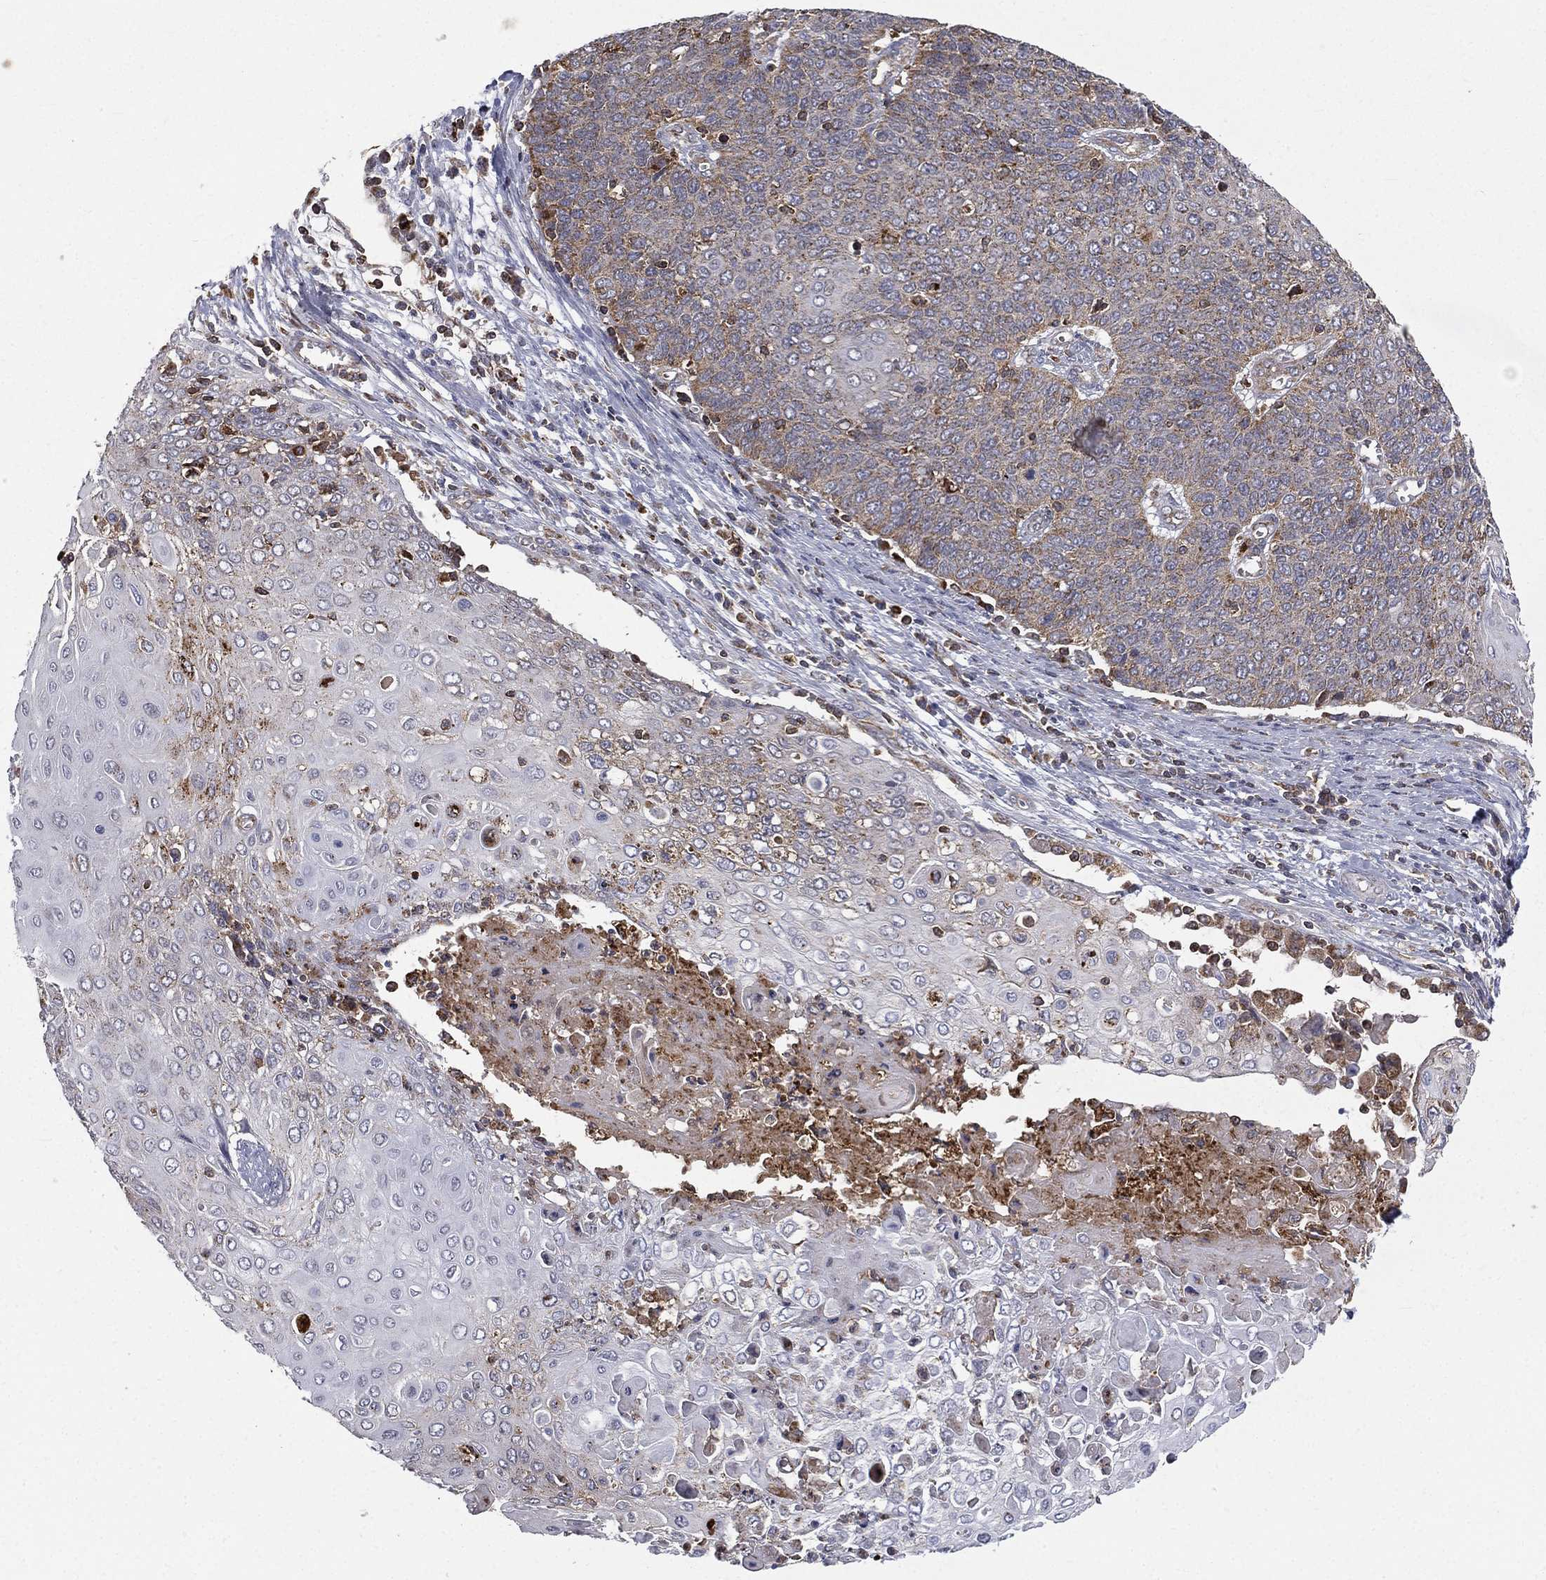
{"staining": {"intensity": "weak", "quantity": "25%-75%", "location": "cytoplasmic/membranous"}, "tissue": "cervical cancer", "cell_type": "Tumor cells", "image_type": "cancer", "snomed": [{"axis": "morphology", "description": "Squamous cell carcinoma, NOS"}, {"axis": "topography", "description": "Cervix"}], "caption": "The micrograph shows immunohistochemical staining of cervical cancer (squamous cell carcinoma). There is weak cytoplasmic/membranous staining is seen in approximately 25%-75% of tumor cells.", "gene": "RIN3", "patient": {"sex": "female", "age": 39}}